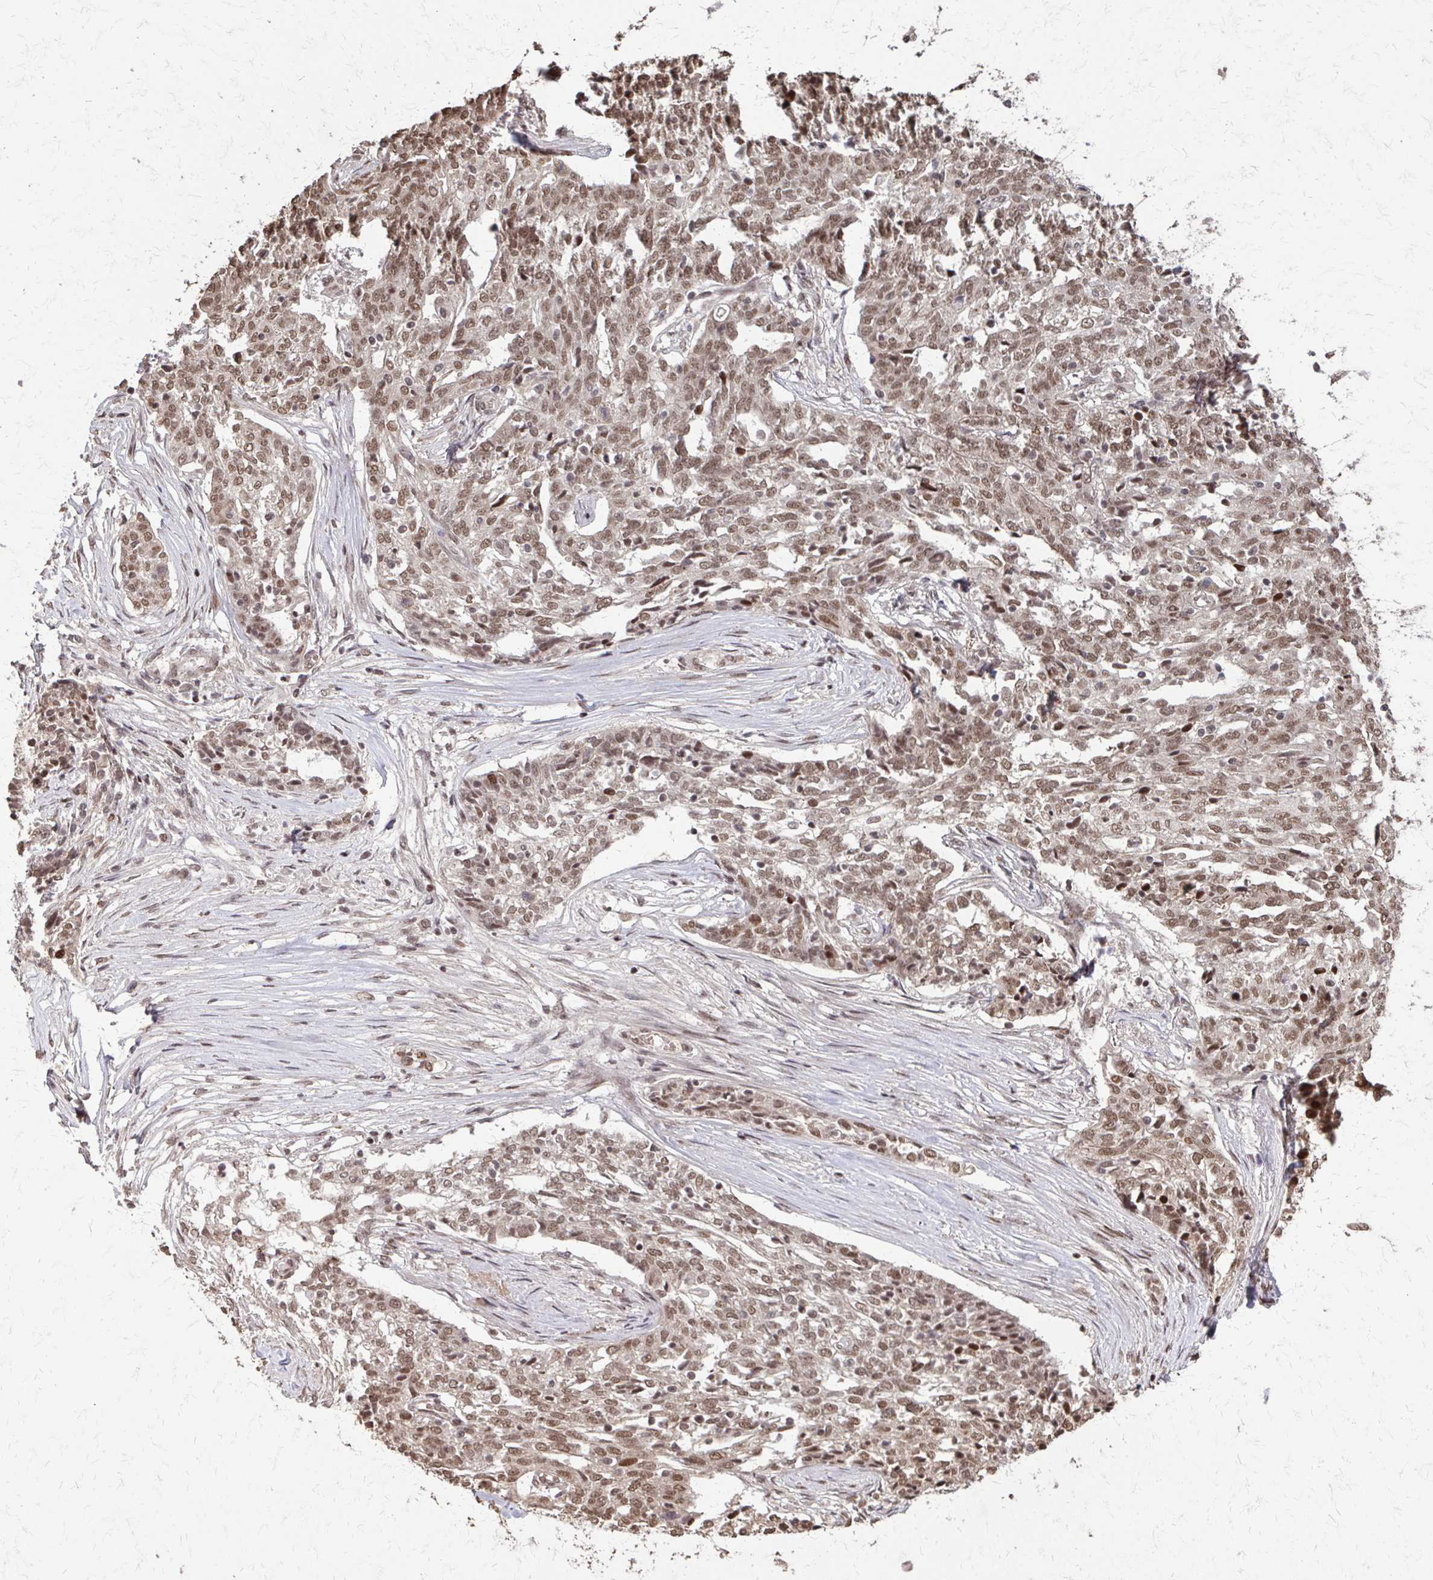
{"staining": {"intensity": "moderate", "quantity": ">75%", "location": "nuclear"}, "tissue": "ovarian cancer", "cell_type": "Tumor cells", "image_type": "cancer", "snomed": [{"axis": "morphology", "description": "Cystadenocarcinoma, serous, NOS"}, {"axis": "topography", "description": "Ovary"}], "caption": "Ovarian cancer (serous cystadenocarcinoma) stained with DAB (3,3'-diaminobenzidine) immunohistochemistry exhibits medium levels of moderate nuclear positivity in about >75% of tumor cells. Immunohistochemistry (ihc) stains the protein in brown and the nuclei are stained blue.", "gene": "SS18", "patient": {"sex": "female", "age": 67}}